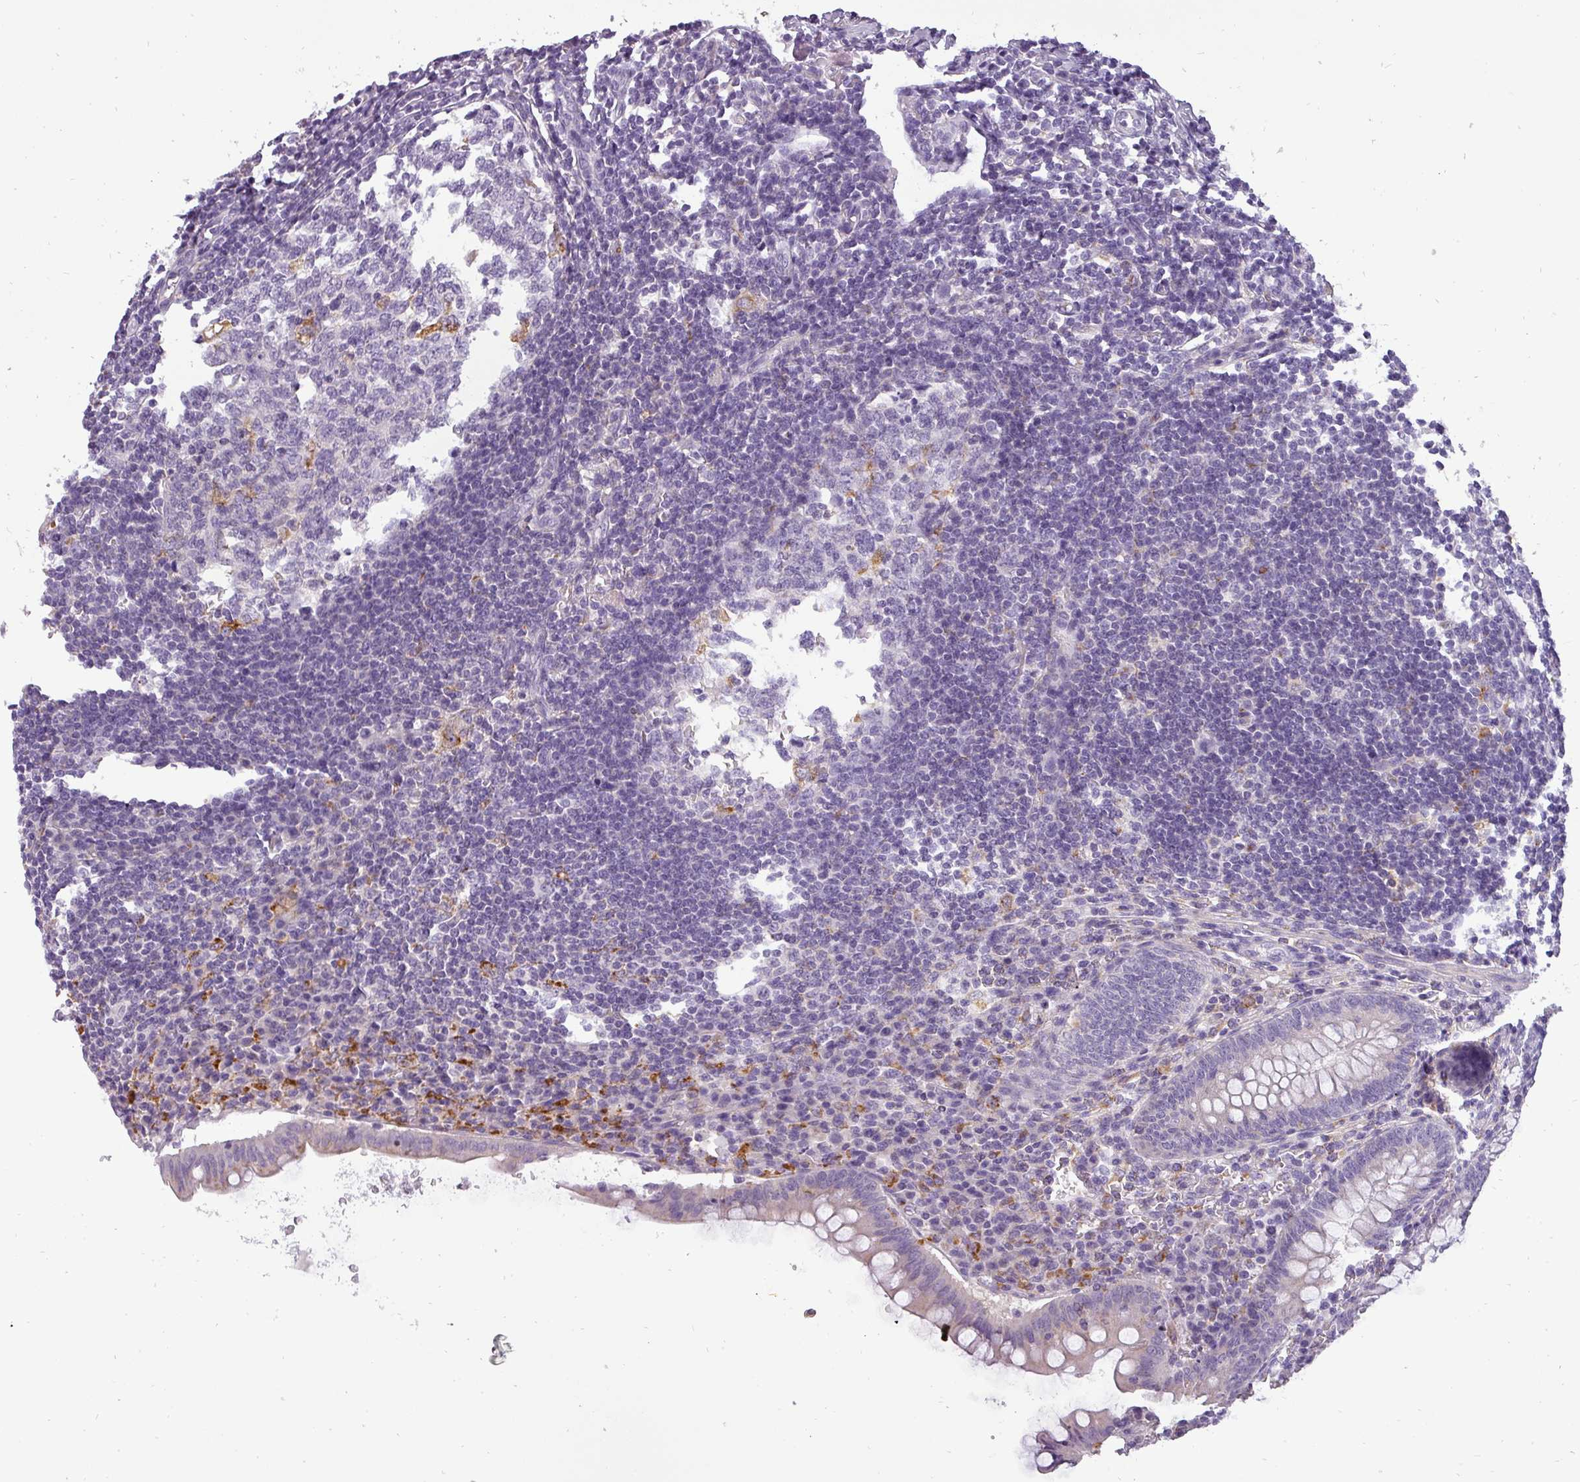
{"staining": {"intensity": "negative", "quantity": "none", "location": "none"}, "tissue": "appendix", "cell_type": "Glandular cells", "image_type": "normal", "snomed": [{"axis": "morphology", "description": "Normal tissue, NOS"}, {"axis": "topography", "description": "Appendix"}], "caption": "An immunohistochemistry (IHC) photomicrograph of benign appendix is shown. There is no staining in glandular cells of appendix.", "gene": "ATP6V1D", "patient": {"sex": "female", "age": 33}}